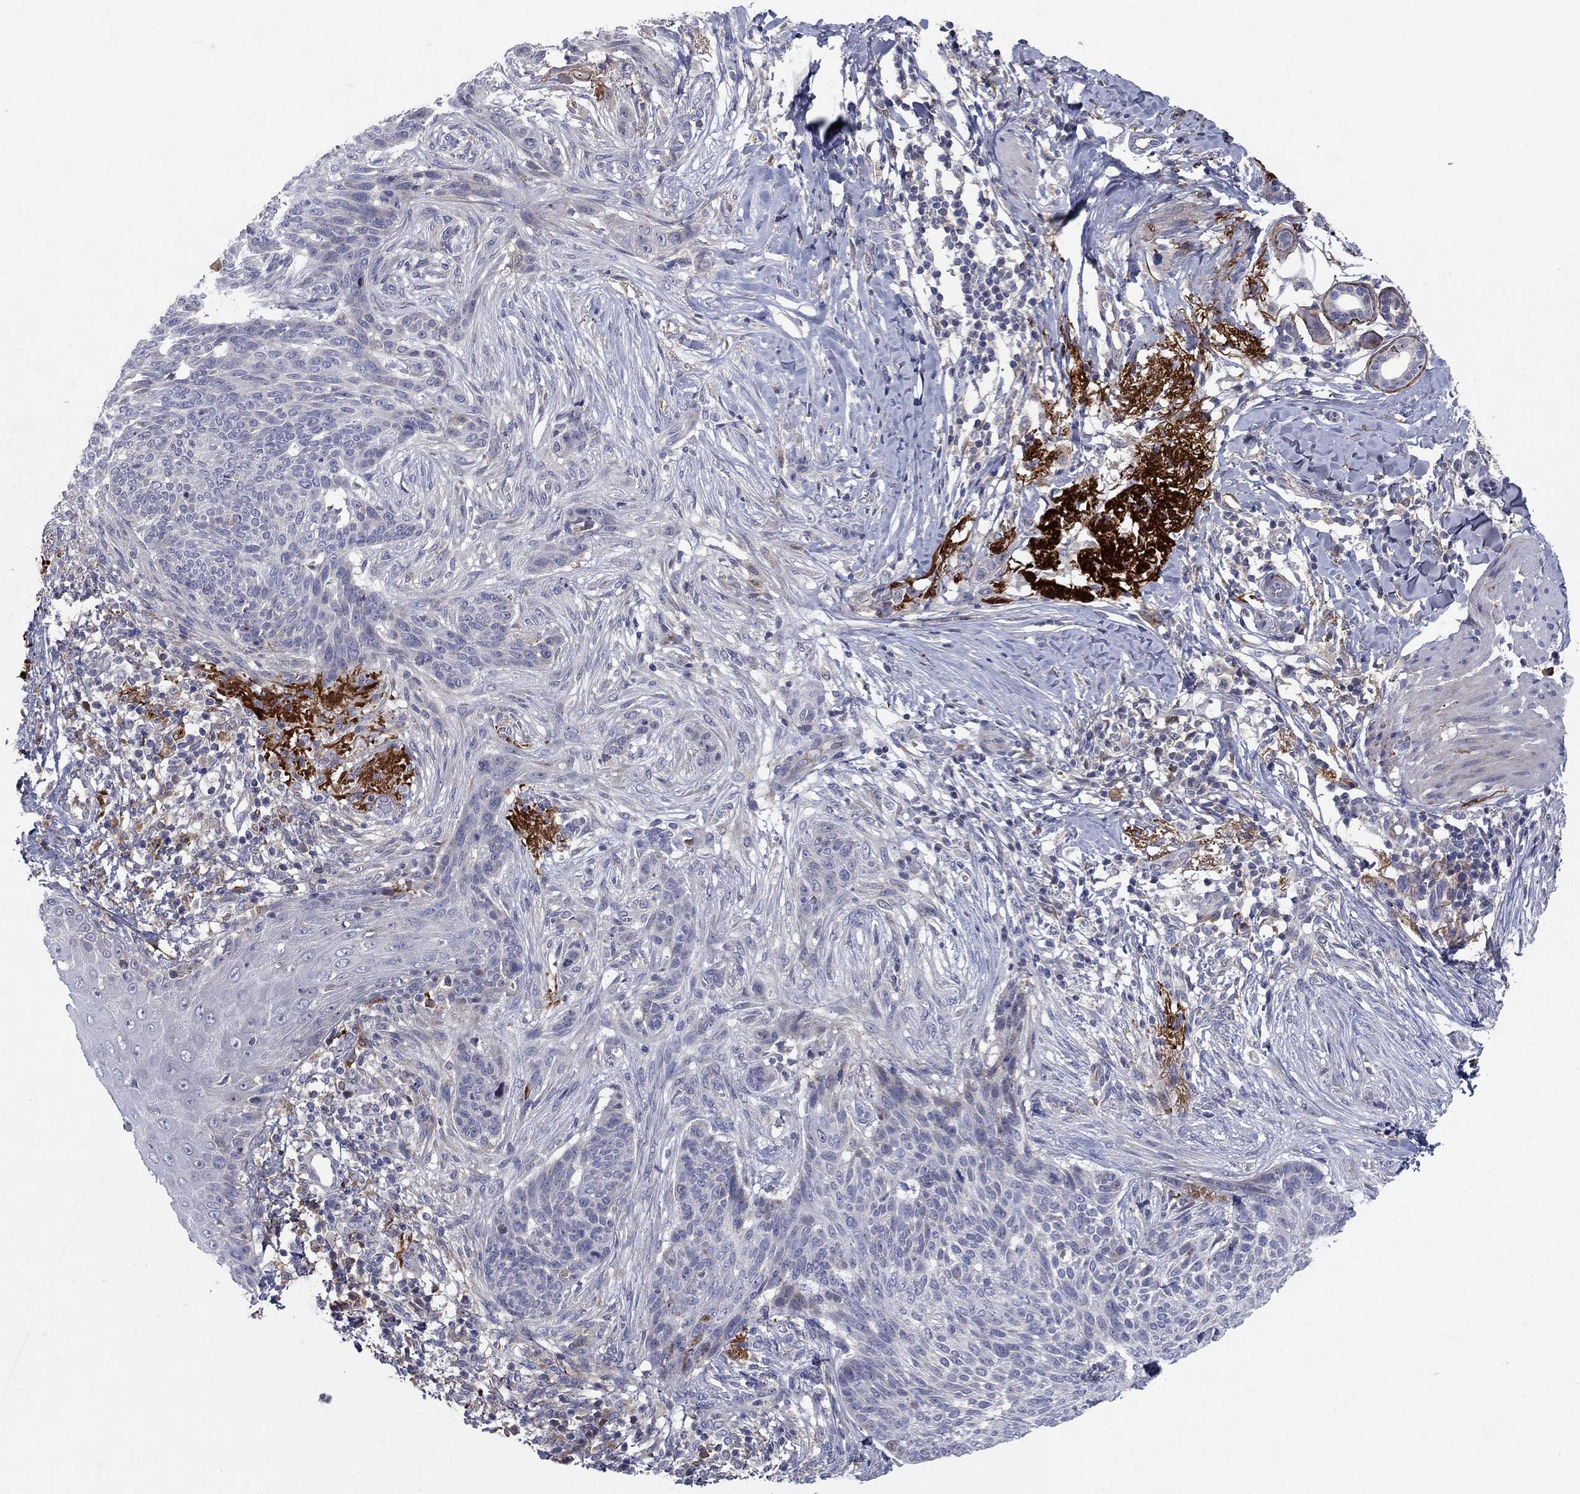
{"staining": {"intensity": "negative", "quantity": "none", "location": "none"}, "tissue": "skin cancer", "cell_type": "Tumor cells", "image_type": "cancer", "snomed": [{"axis": "morphology", "description": "Normal tissue, NOS"}, {"axis": "morphology", "description": "Basal cell carcinoma"}, {"axis": "topography", "description": "Skin"}], "caption": "Skin basal cell carcinoma was stained to show a protein in brown. There is no significant positivity in tumor cells.", "gene": "PTGDS", "patient": {"sex": "male", "age": 84}}